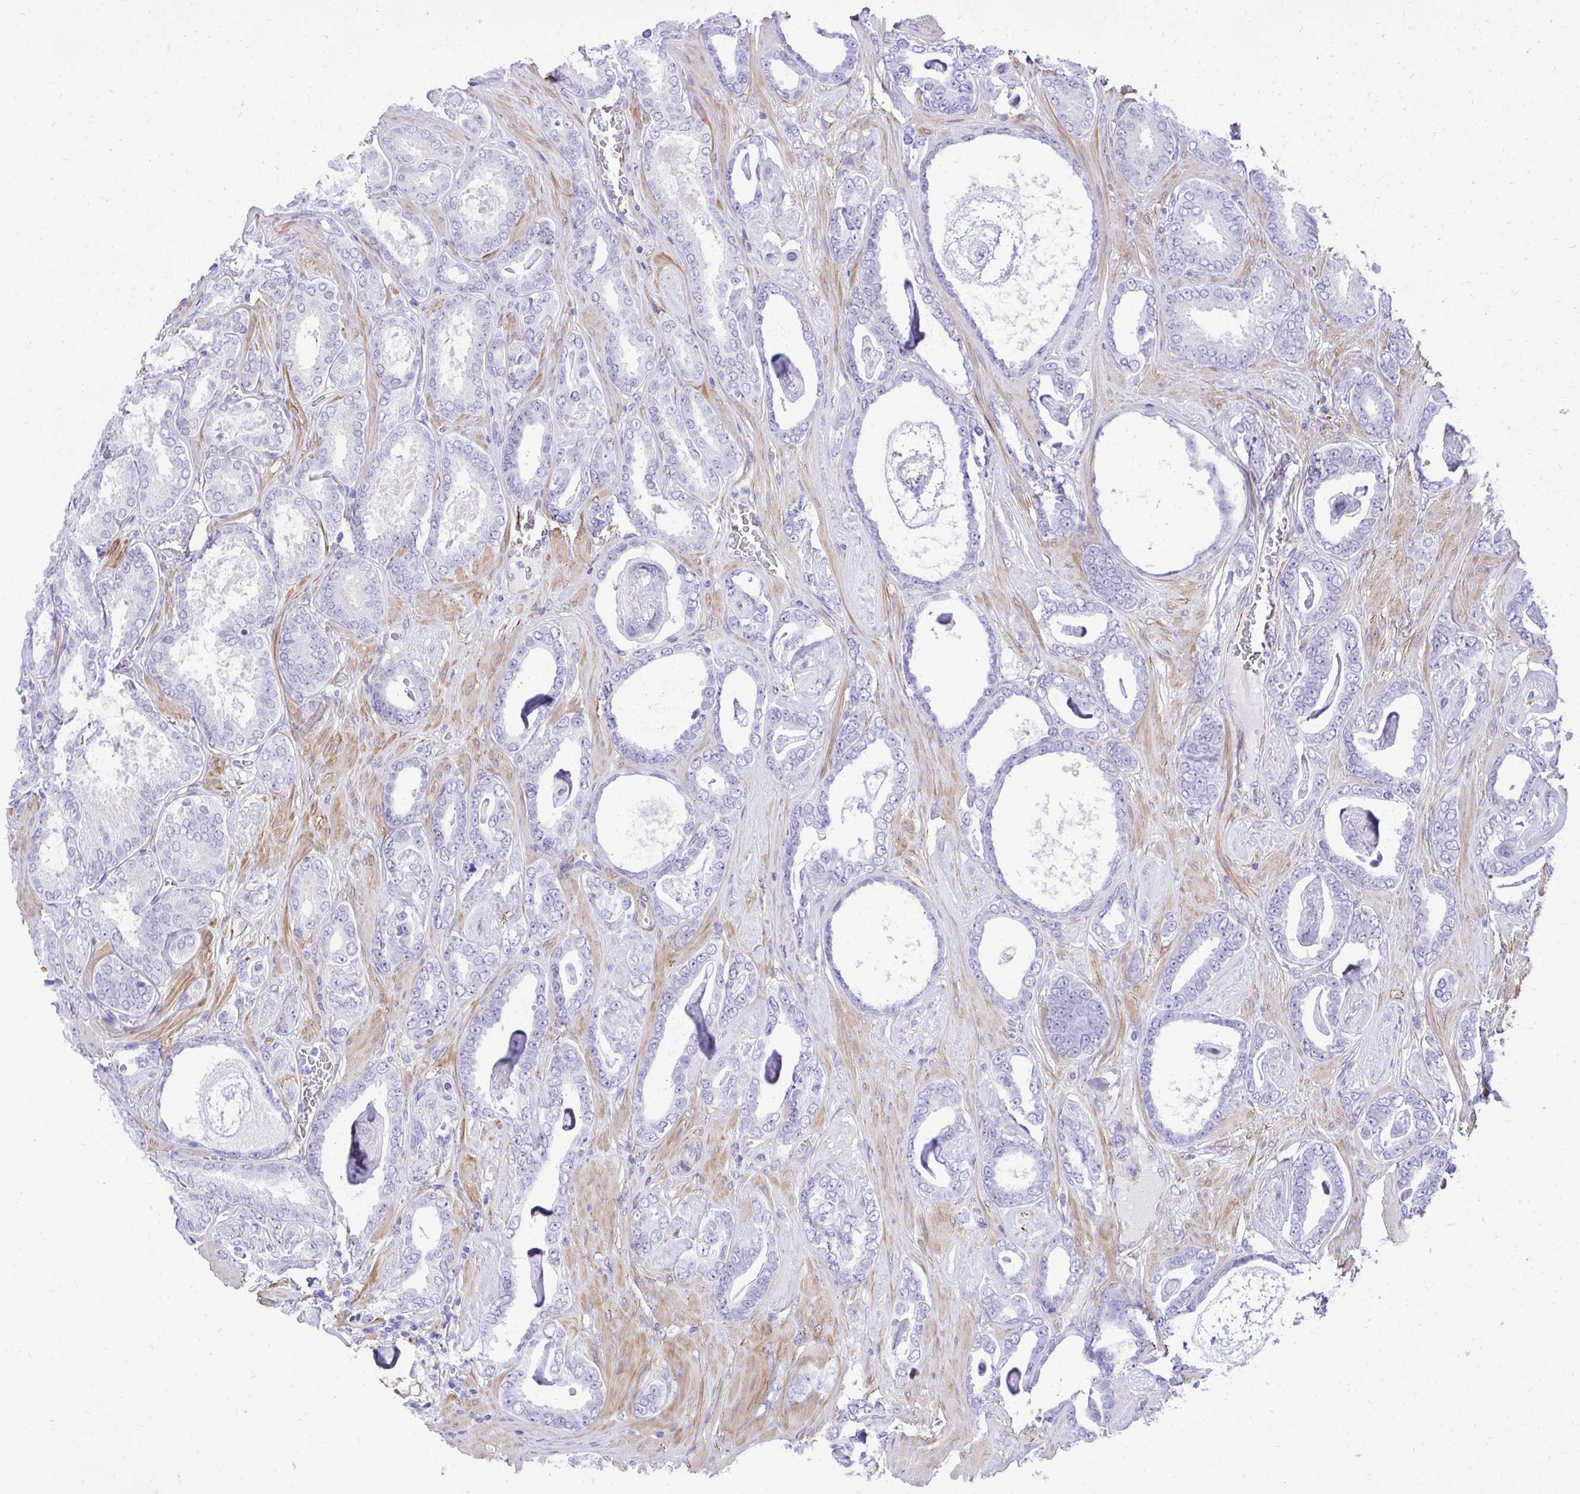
{"staining": {"intensity": "negative", "quantity": "none", "location": "none"}, "tissue": "prostate cancer", "cell_type": "Tumor cells", "image_type": "cancer", "snomed": [{"axis": "morphology", "description": "Adenocarcinoma, High grade"}, {"axis": "topography", "description": "Prostate"}], "caption": "IHC of human prostate cancer shows no staining in tumor cells.", "gene": "PITPNM3", "patient": {"sex": "male", "age": 63}}